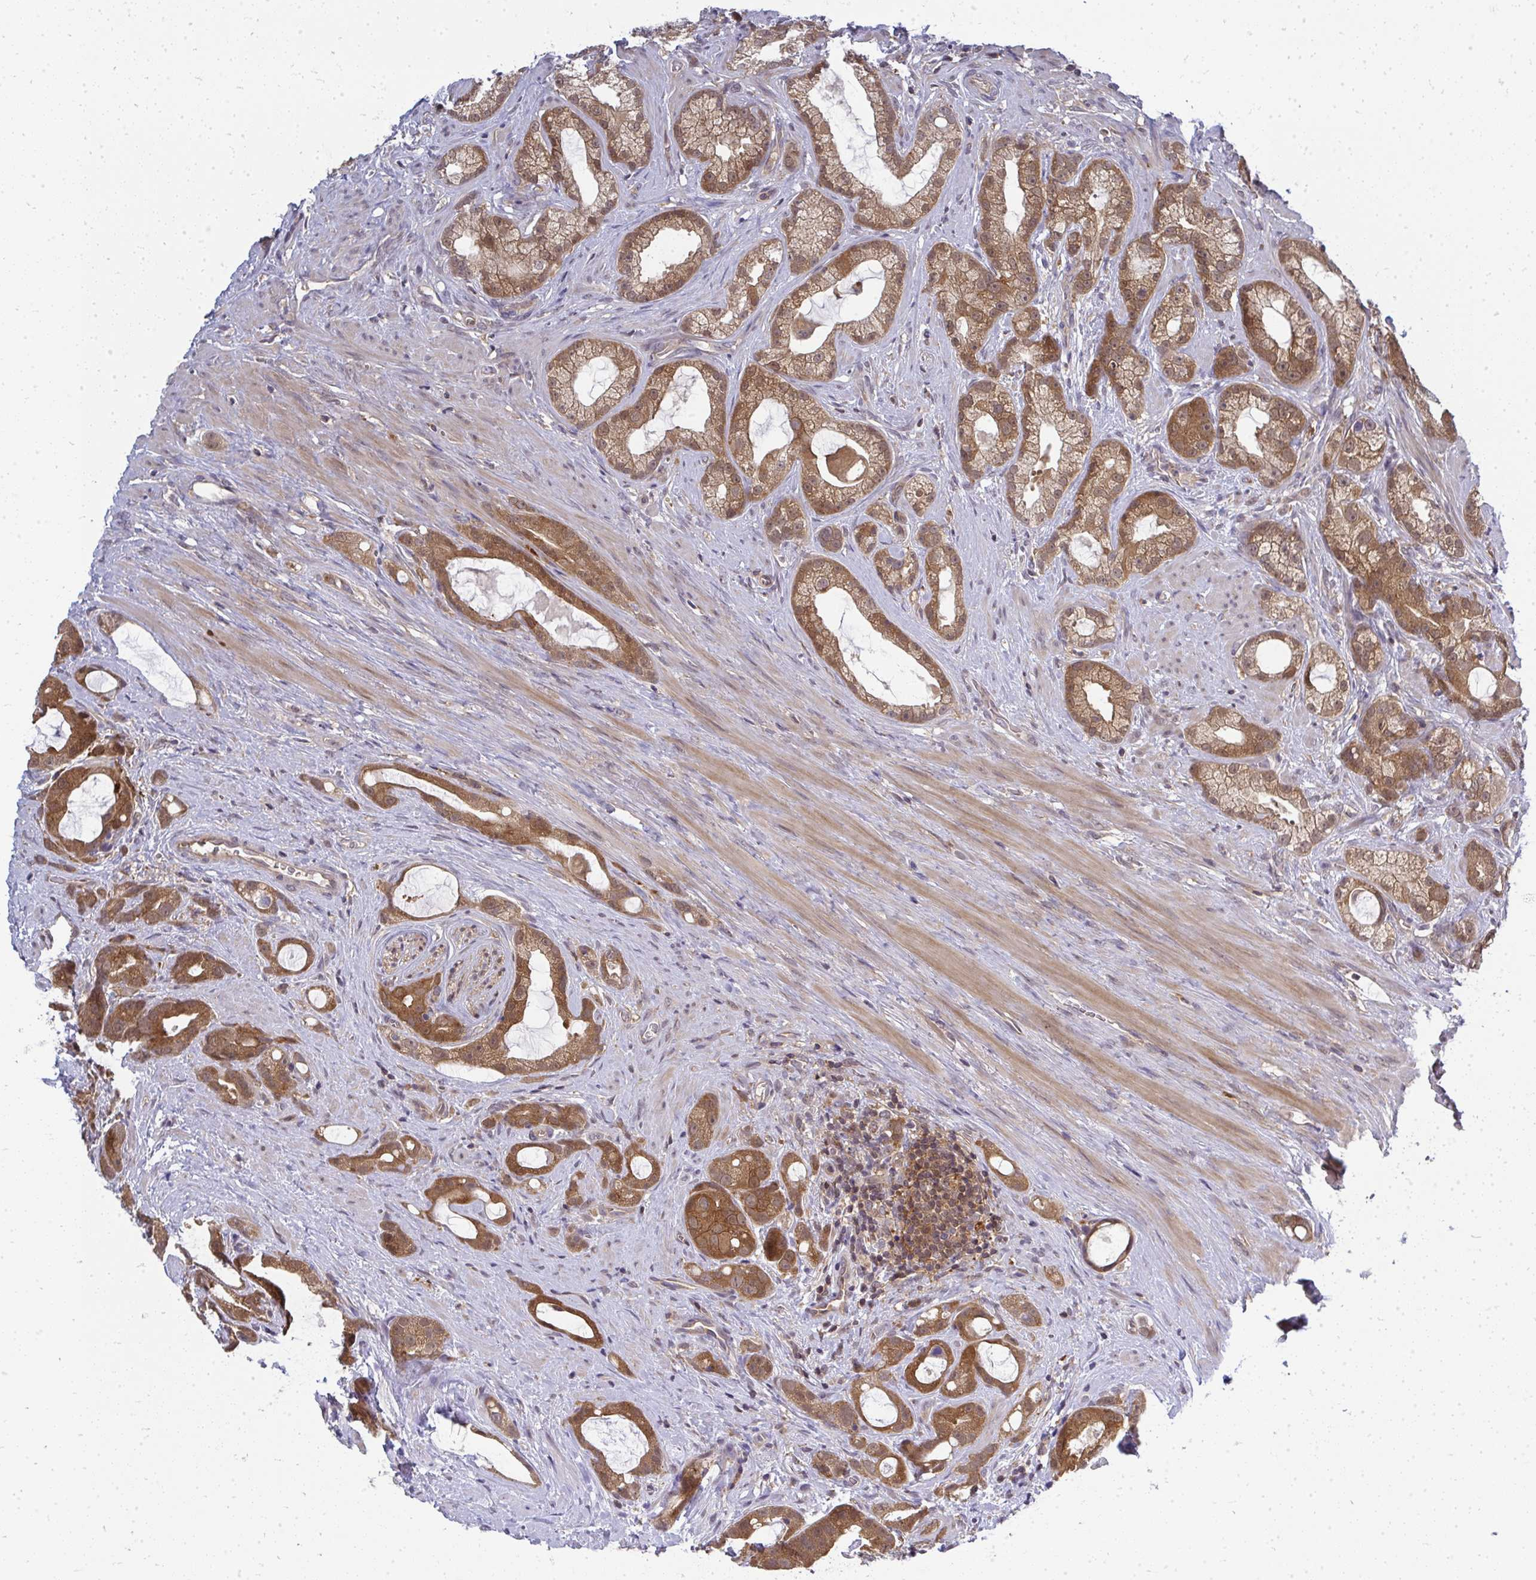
{"staining": {"intensity": "moderate", "quantity": ">75%", "location": "cytoplasmic/membranous,nuclear"}, "tissue": "prostate cancer", "cell_type": "Tumor cells", "image_type": "cancer", "snomed": [{"axis": "morphology", "description": "Adenocarcinoma, High grade"}, {"axis": "topography", "description": "Prostate"}], "caption": "Immunohistochemical staining of human prostate cancer (adenocarcinoma (high-grade)) exhibits medium levels of moderate cytoplasmic/membranous and nuclear protein positivity in about >75% of tumor cells.", "gene": "HDHD2", "patient": {"sex": "male", "age": 65}}